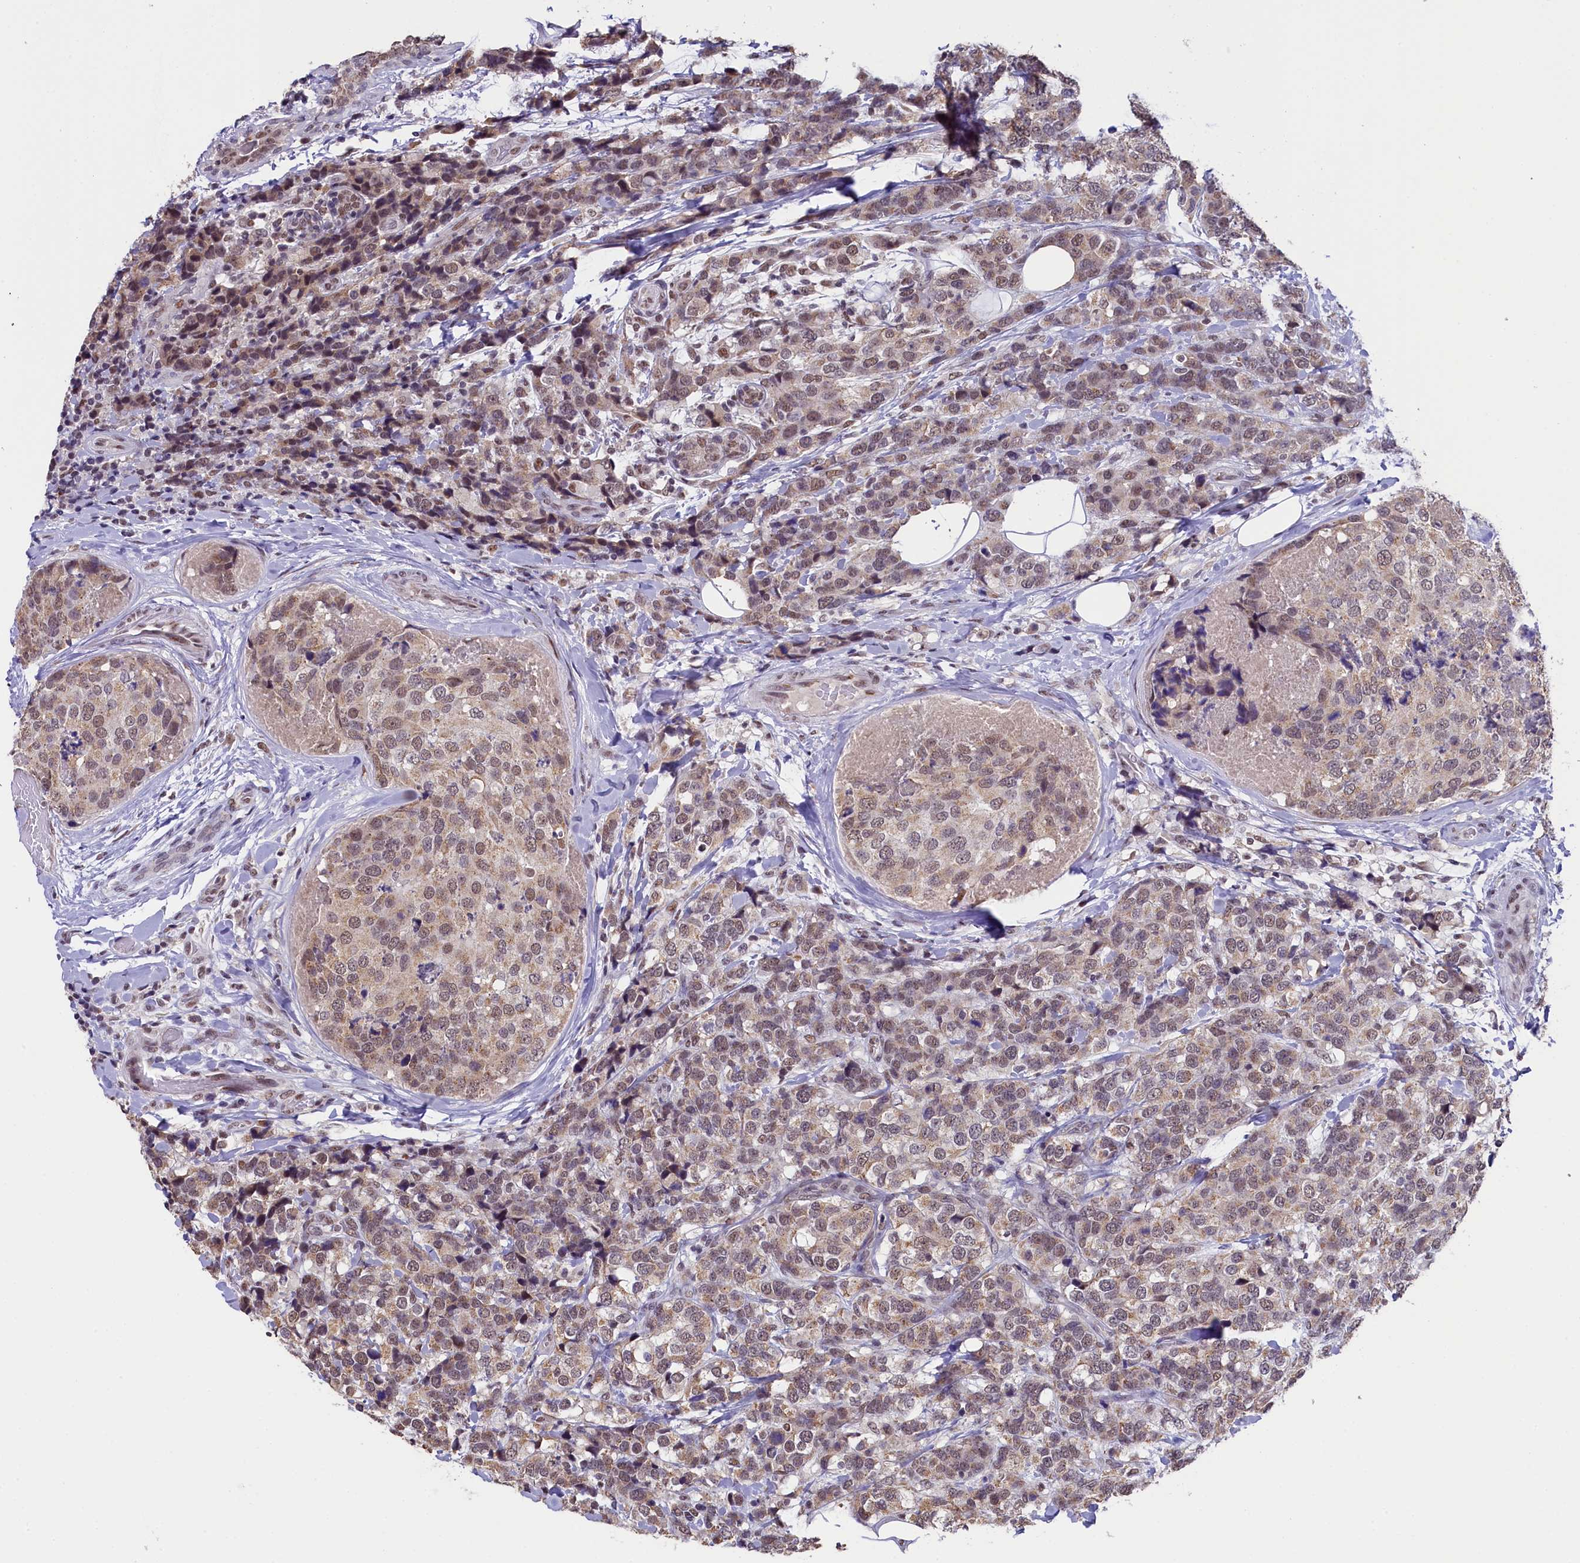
{"staining": {"intensity": "weak", "quantity": ">75%", "location": "cytoplasmic/membranous,nuclear"}, "tissue": "breast cancer", "cell_type": "Tumor cells", "image_type": "cancer", "snomed": [{"axis": "morphology", "description": "Lobular carcinoma"}, {"axis": "topography", "description": "Breast"}], "caption": "Protein expression analysis of human breast cancer (lobular carcinoma) reveals weak cytoplasmic/membranous and nuclear staining in approximately >75% of tumor cells. (DAB (3,3'-diaminobenzidine) IHC, brown staining for protein, blue staining for nuclei).", "gene": "NCBP1", "patient": {"sex": "female", "age": 59}}